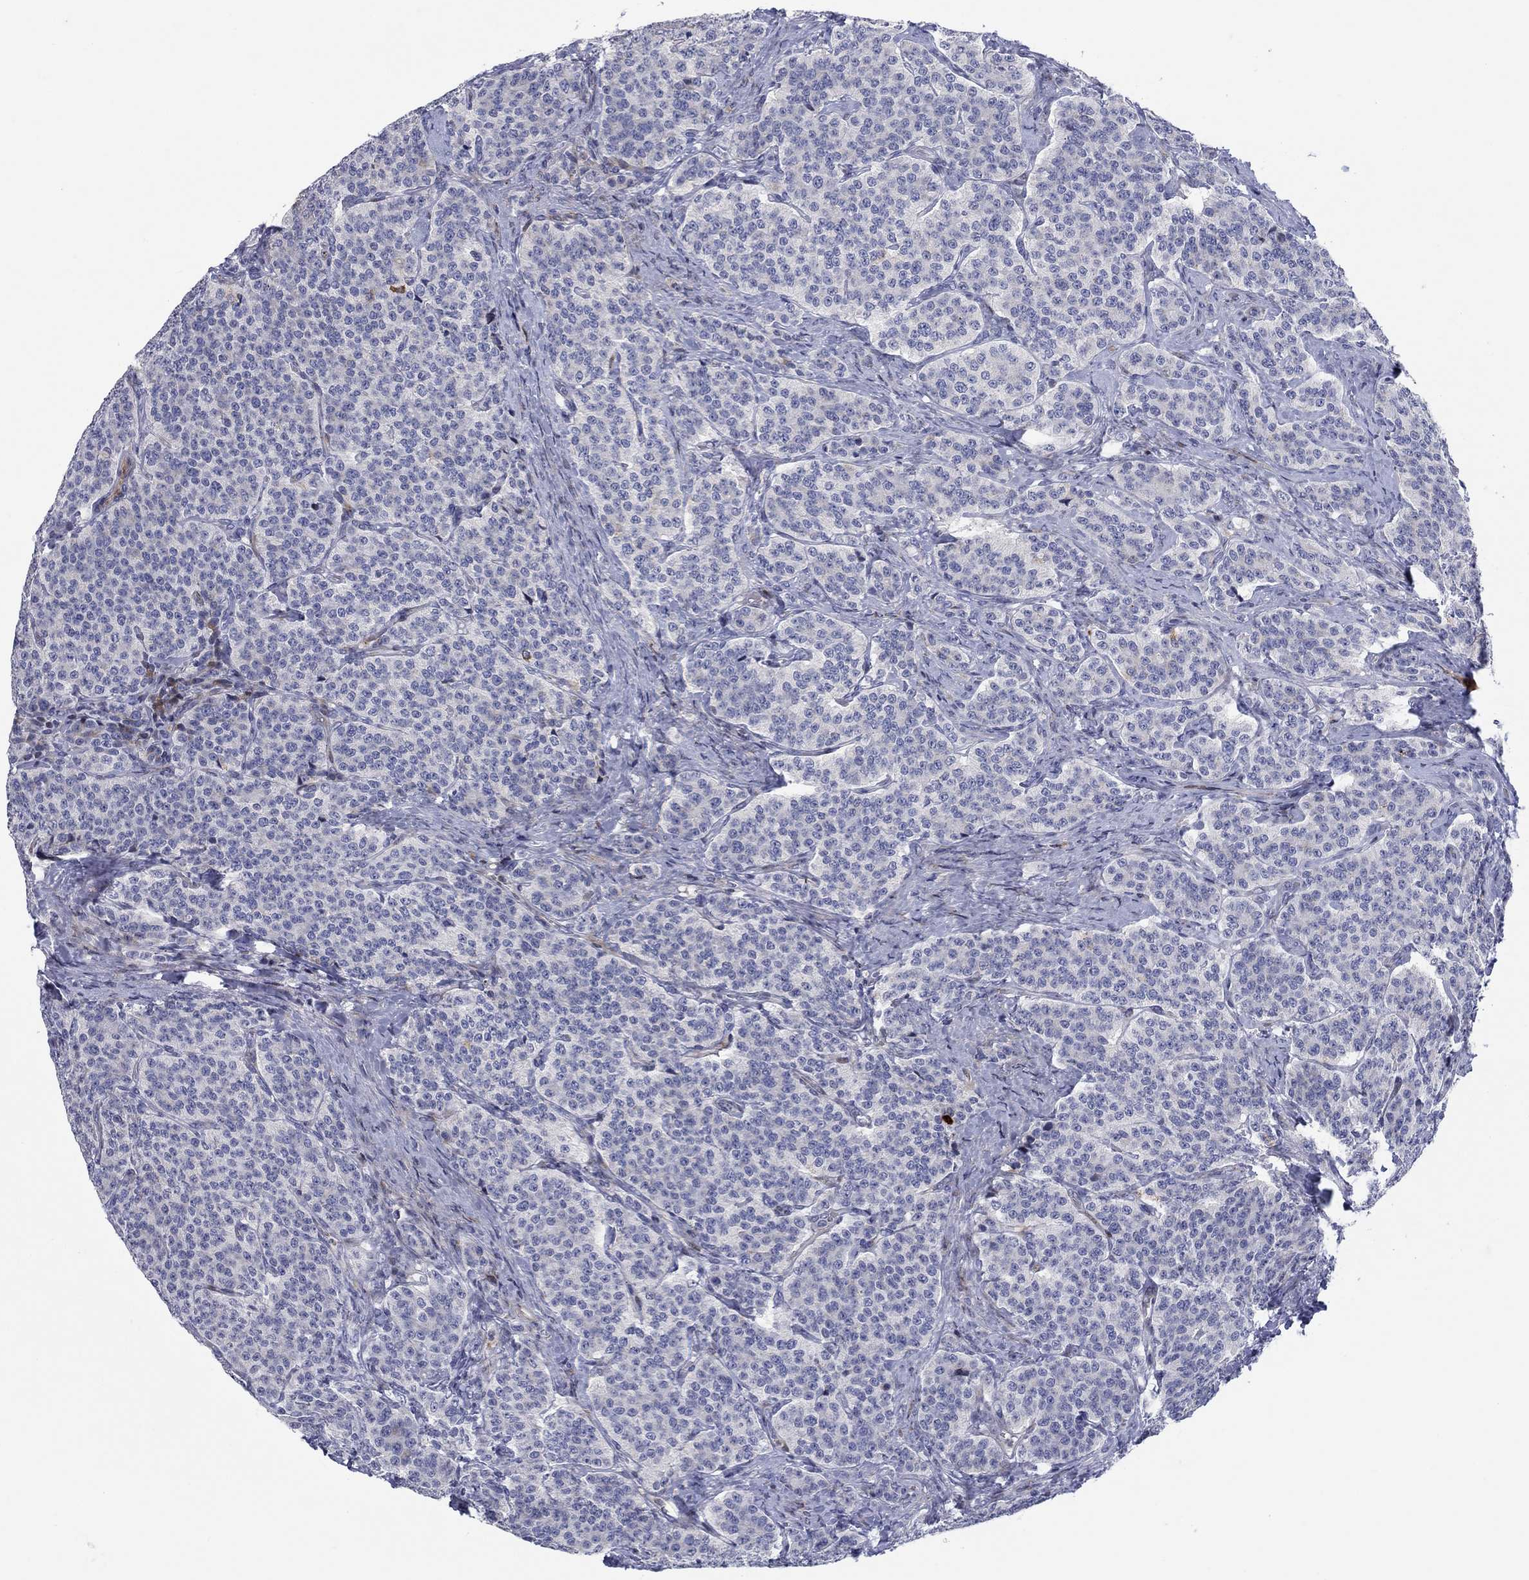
{"staining": {"intensity": "moderate", "quantity": "<25%", "location": "cytoplasmic/membranous"}, "tissue": "carcinoid", "cell_type": "Tumor cells", "image_type": "cancer", "snomed": [{"axis": "morphology", "description": "Carcinoid, malignant, NOS"}, {"axis": "topography", "description": "Small intestine"}], "caption": "Tumor cells demonstrate low levels of moderate cytoplasmic/membranous positivity in approximately <25% of cells in carcinoid (malignant).", "gene": "ARHGAP36", "patient": {"sex": "female", "age": 58}}